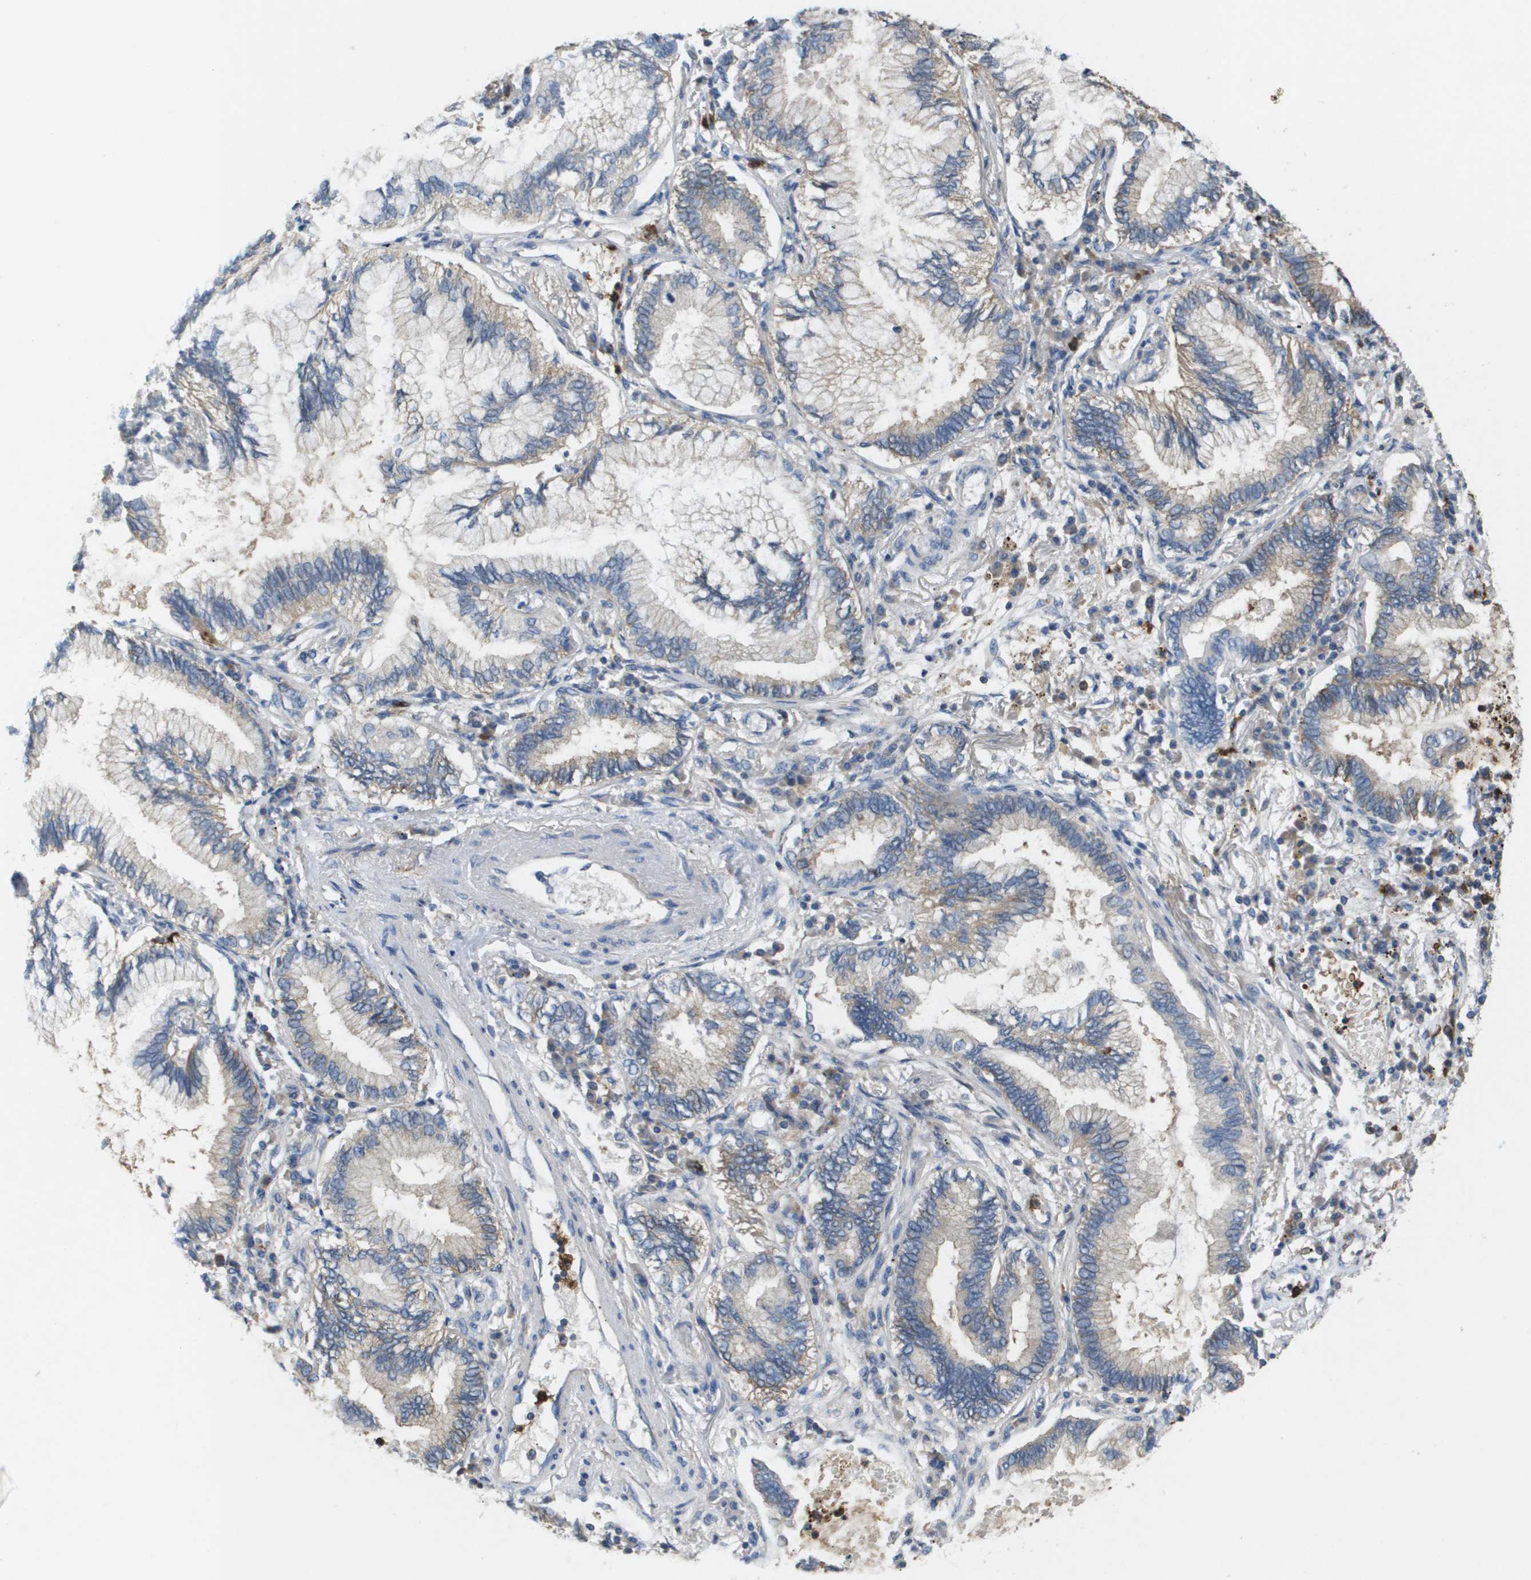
{"staining": {"intensity": "weak", "quantity": "<25%", "location": "cytoplasmic/membranous"}, "tissue": "lung cancer", "cell_type": "Tumor cells", "image_type": "cancer", "snomed": [{"axis": "morphology", "description": "Normal tissue, NOS"}, {"axis": "morphology", "description": "Adenocarcinoma, NOS"}, {"axis": "topography", "description": "Bronchus"}, {"axis": "topography", "description": "Lung"}], "caption": "An IHC photomicrograph of lung cancer (adenocarcinoma) is shown. There is no staining in tumor cells of lung cancer (adenocarcinoma). Nuclei are stained in blue.", "gene": "CLCA4", "patient": {"sex": "female", "age": 70}}